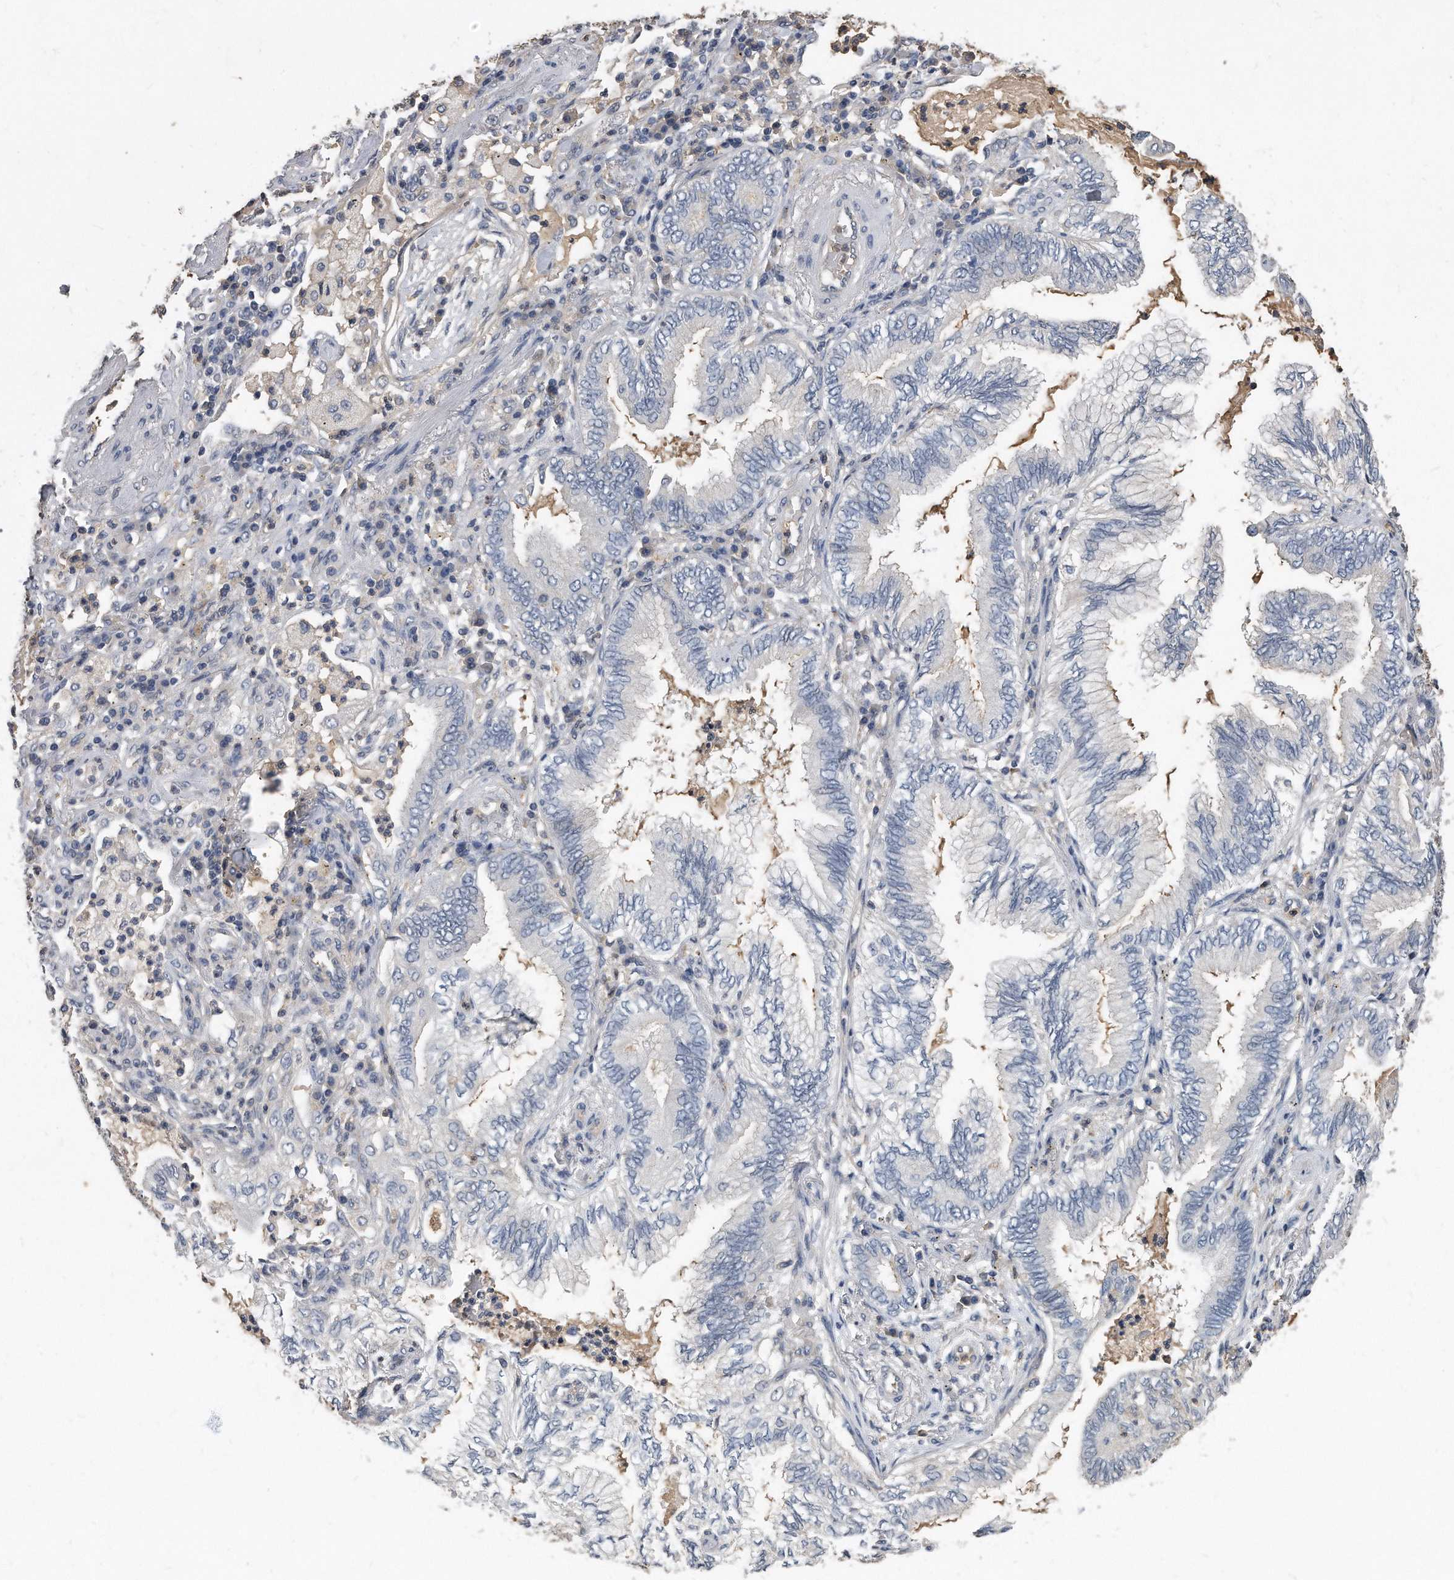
{"staining": {"intensity": "negative", "quantity": "none", "location": "none"}, "tissue": "lung cancer", "cell_type": "Tumor cells", "image_type": "cancer", "snomed": [{"axis": "morphology", "description": "Normal tissue, NOS"}, {"axis": "morphology", "description": "Adenocarcinoma, NOS"}, {"axis": "topography", "description": "Bronchus"}, {"axis": "topography", "description": "Lung"}], "caption": "Tumor cells show no significant expression in lung adenocarcinoma. (Brightfield microscopy of DAB IHC at high magnification).", "gene": "HOMER3", "patient": {"sex": "female", "age": 70}}